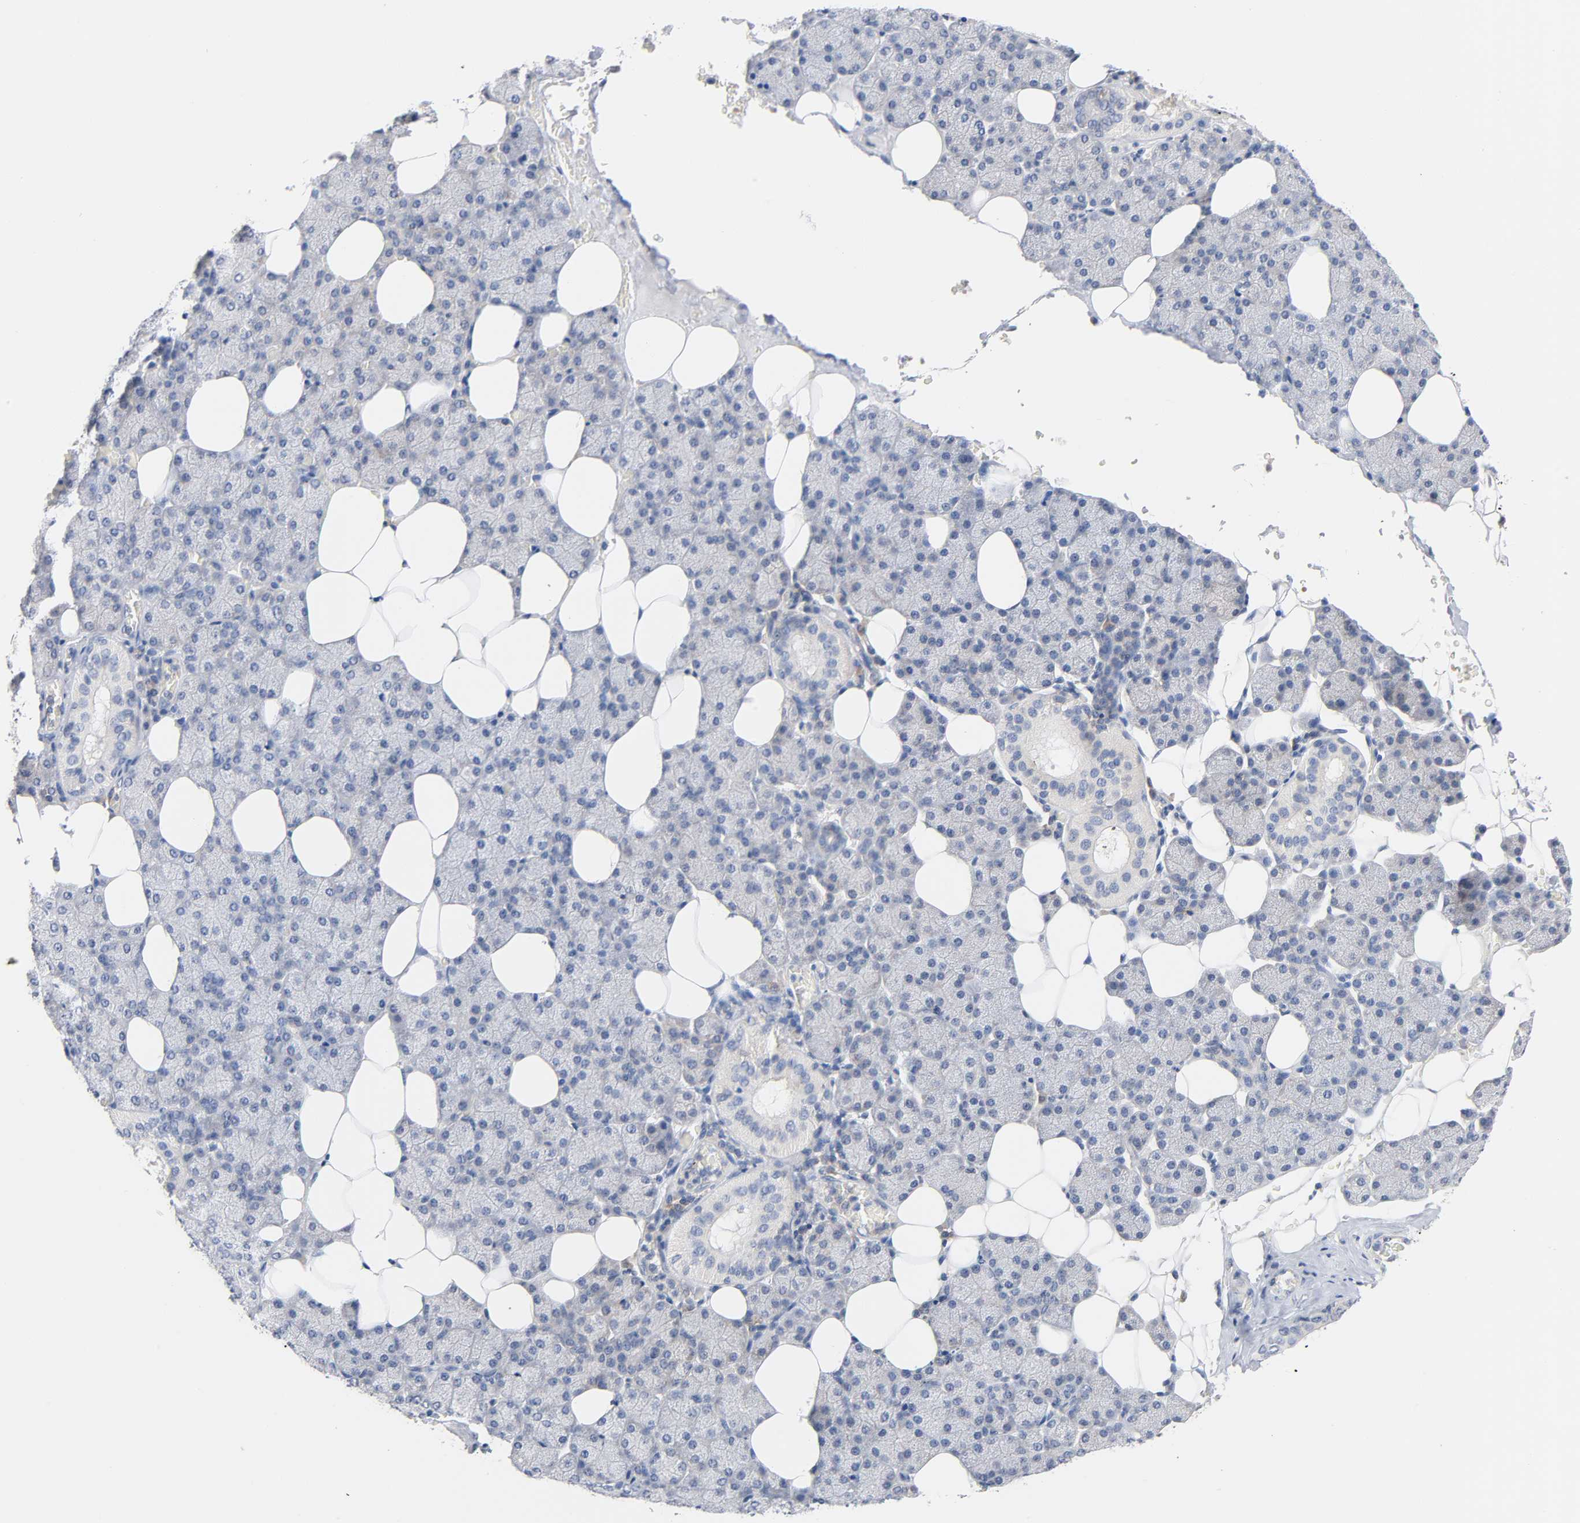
{"staining": {"intensity": "negative", "quantity": "none", "location": "none"}, "tissue": "salivary gland", "cell_type": "Glandular cells", "image_type": "normal", "snomed": [{"axis": "morphology", "description": "Normal tissue, NOS"}, {"axis": "topography", "description": "Lymph node"}, {"axis": "topography", "description": "Salivary gland"}], "caption": "This image is of unremarkable salivary gland stained with immunohistochemistry to label a protein in brown with the nuclei are counter-stained blue. There is no expression in glandular cells.", "gene": "MALT1", "patient": {"sex": "male", "age": 8}}